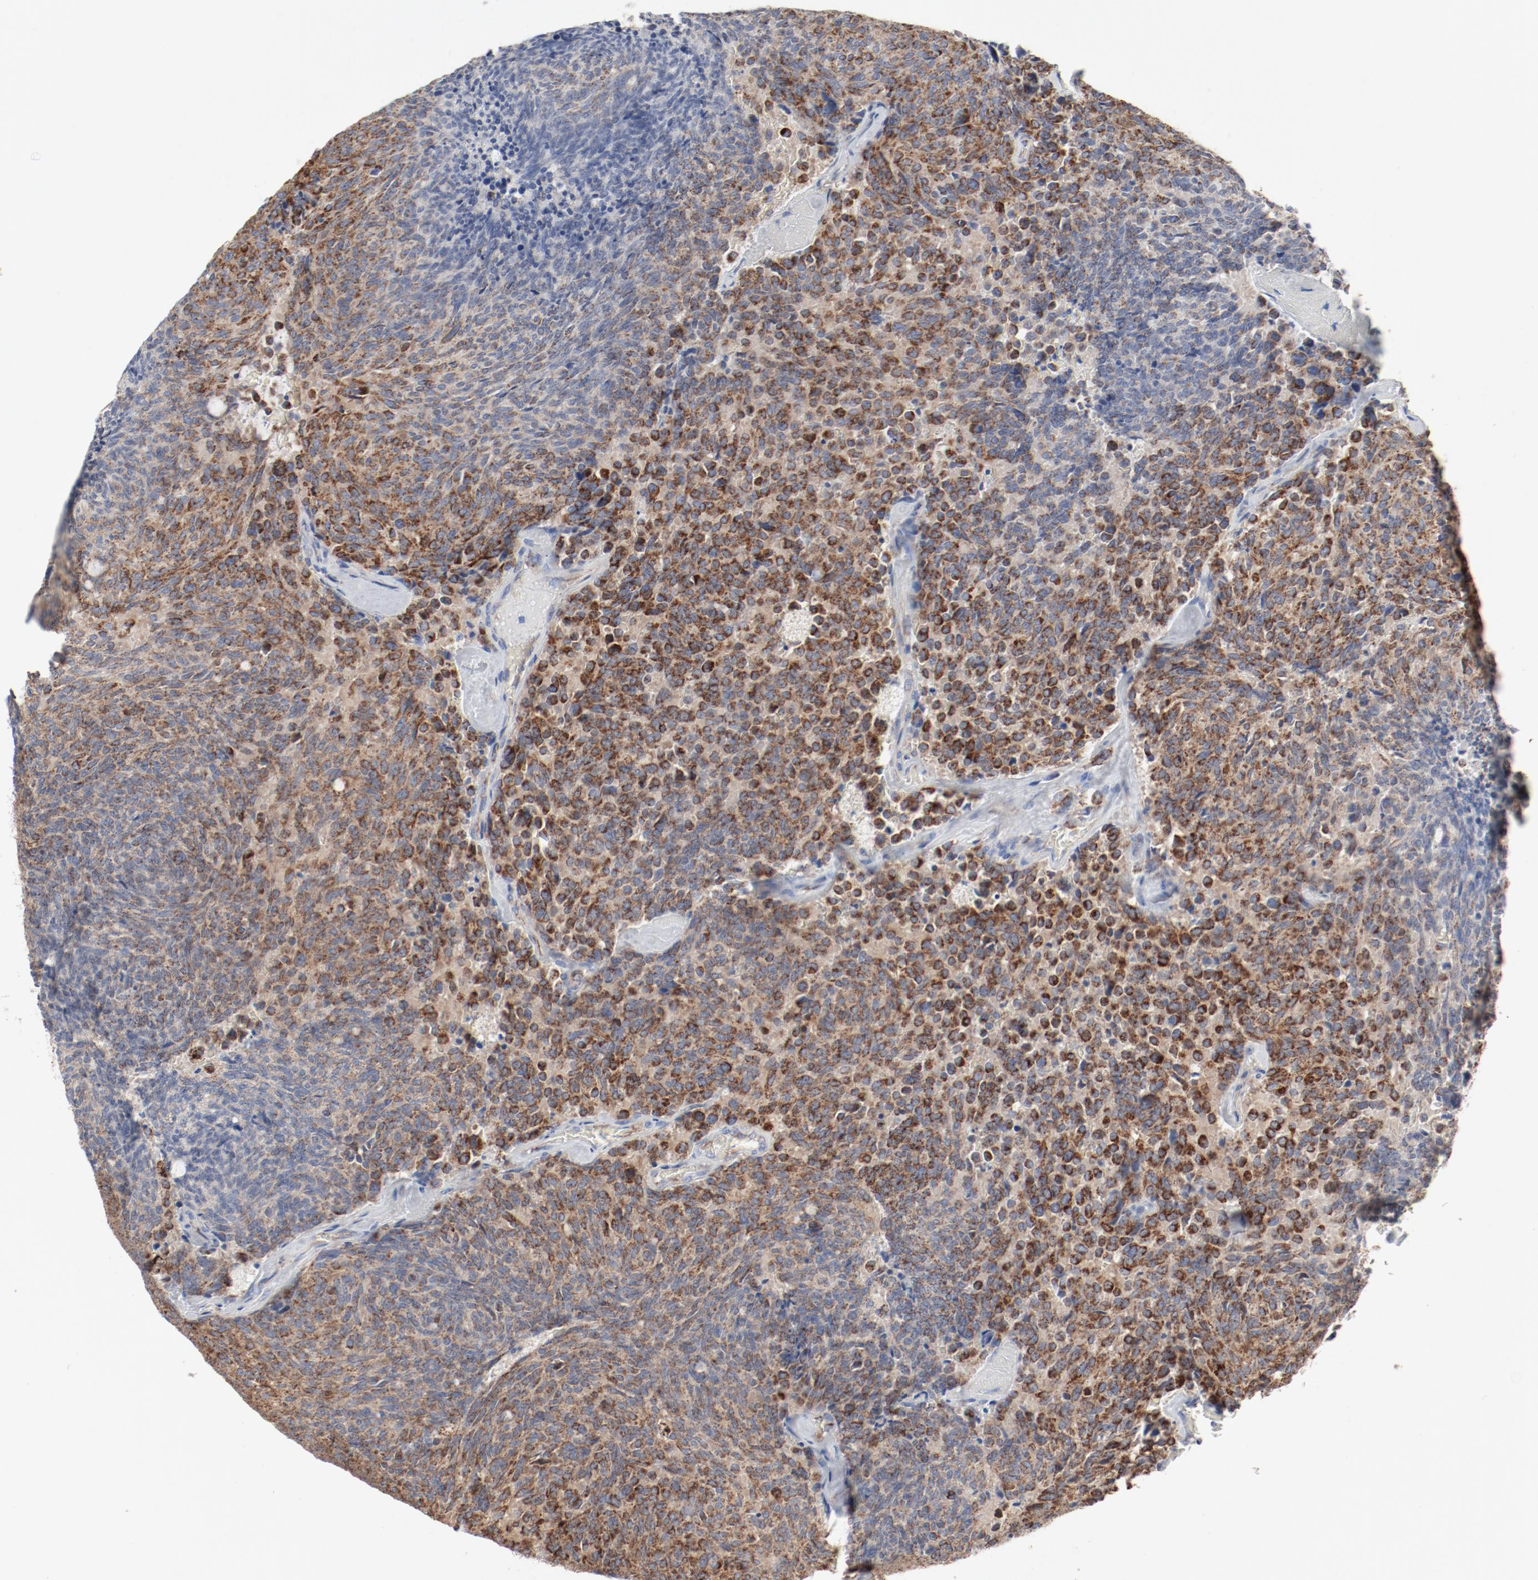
{"staining": {"intensity": "moderate", "quantity": ">75%", "location": "cytoplasmic/membranous"}, "tissue": "carcinoid", "cell_type": "Tumor cells", "image_type": "cancer", "snomed": [{"axis": "morphology", "description": "Carcinoid, malignant, NOS"}, {"axis": "topography", "description": "Pancreas"}], "caption": "Carcinoid stained with DAB immunohistochemistry demonstrates medium levels of moderate cytoplasmic/membranous positivity in approximately >75% of tumor cells.", "gene": "SETD3", "patient": {"sex": "female", "age": 54}}